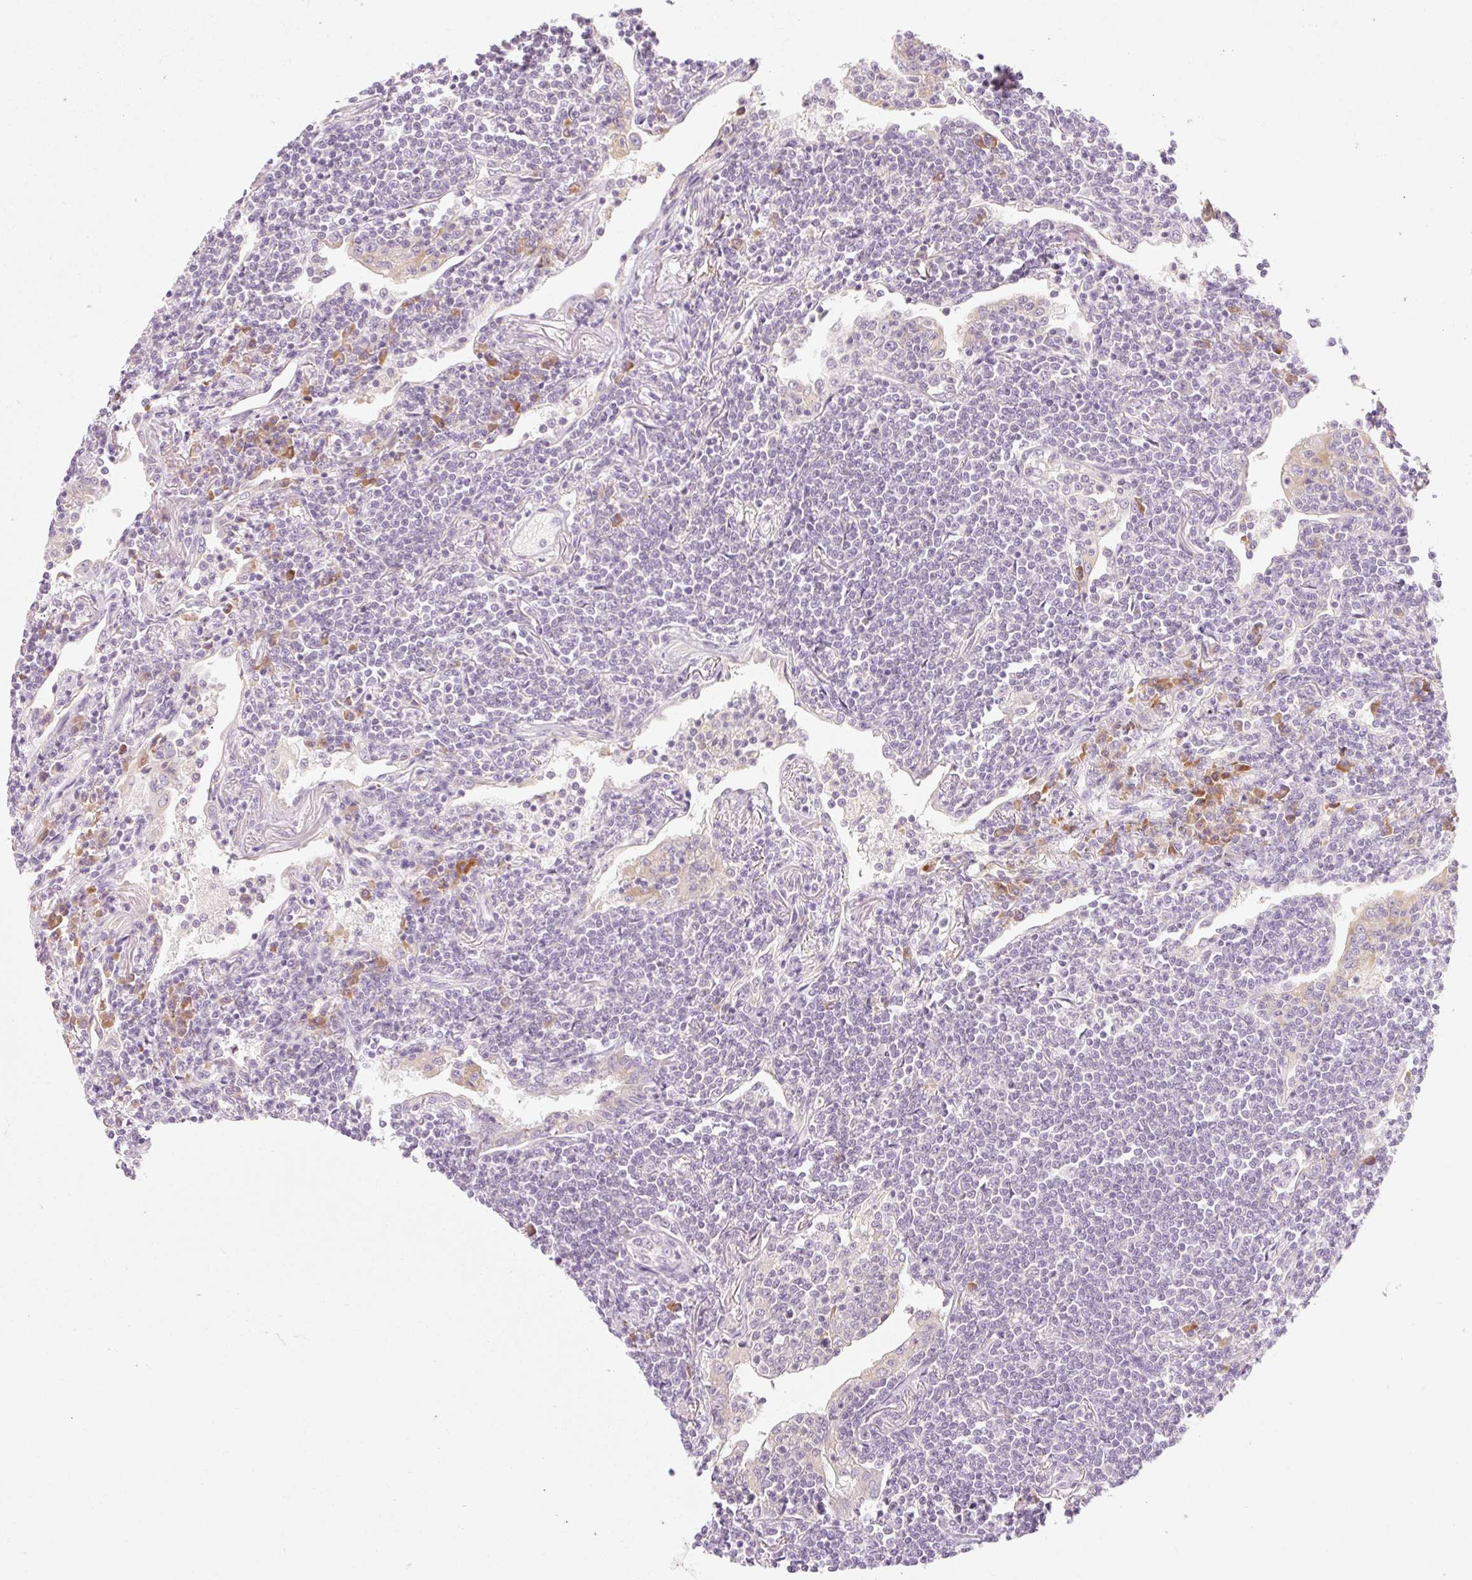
{"staining": {"intensity": "negative", "quantity": "none", "location": "none"}, "tissue": "lymphoma", "cell_type": "Tumor cells", "image_type": "cancer", "snomed": [{"axis": "morphology", "description": "Malignant lymphoma, non-Hodgkin's type, Low grade"}, {"axis": "topography", "description": "Lung"}], "caption": "Low-grade malignant lymphoma, non-Hodgkin's type stained for a protein using immunohistochemistry (IHC) displays no staining tumor cells.", "gene": "MYO1D", "patient": {"sex": "female", "age": 71}}